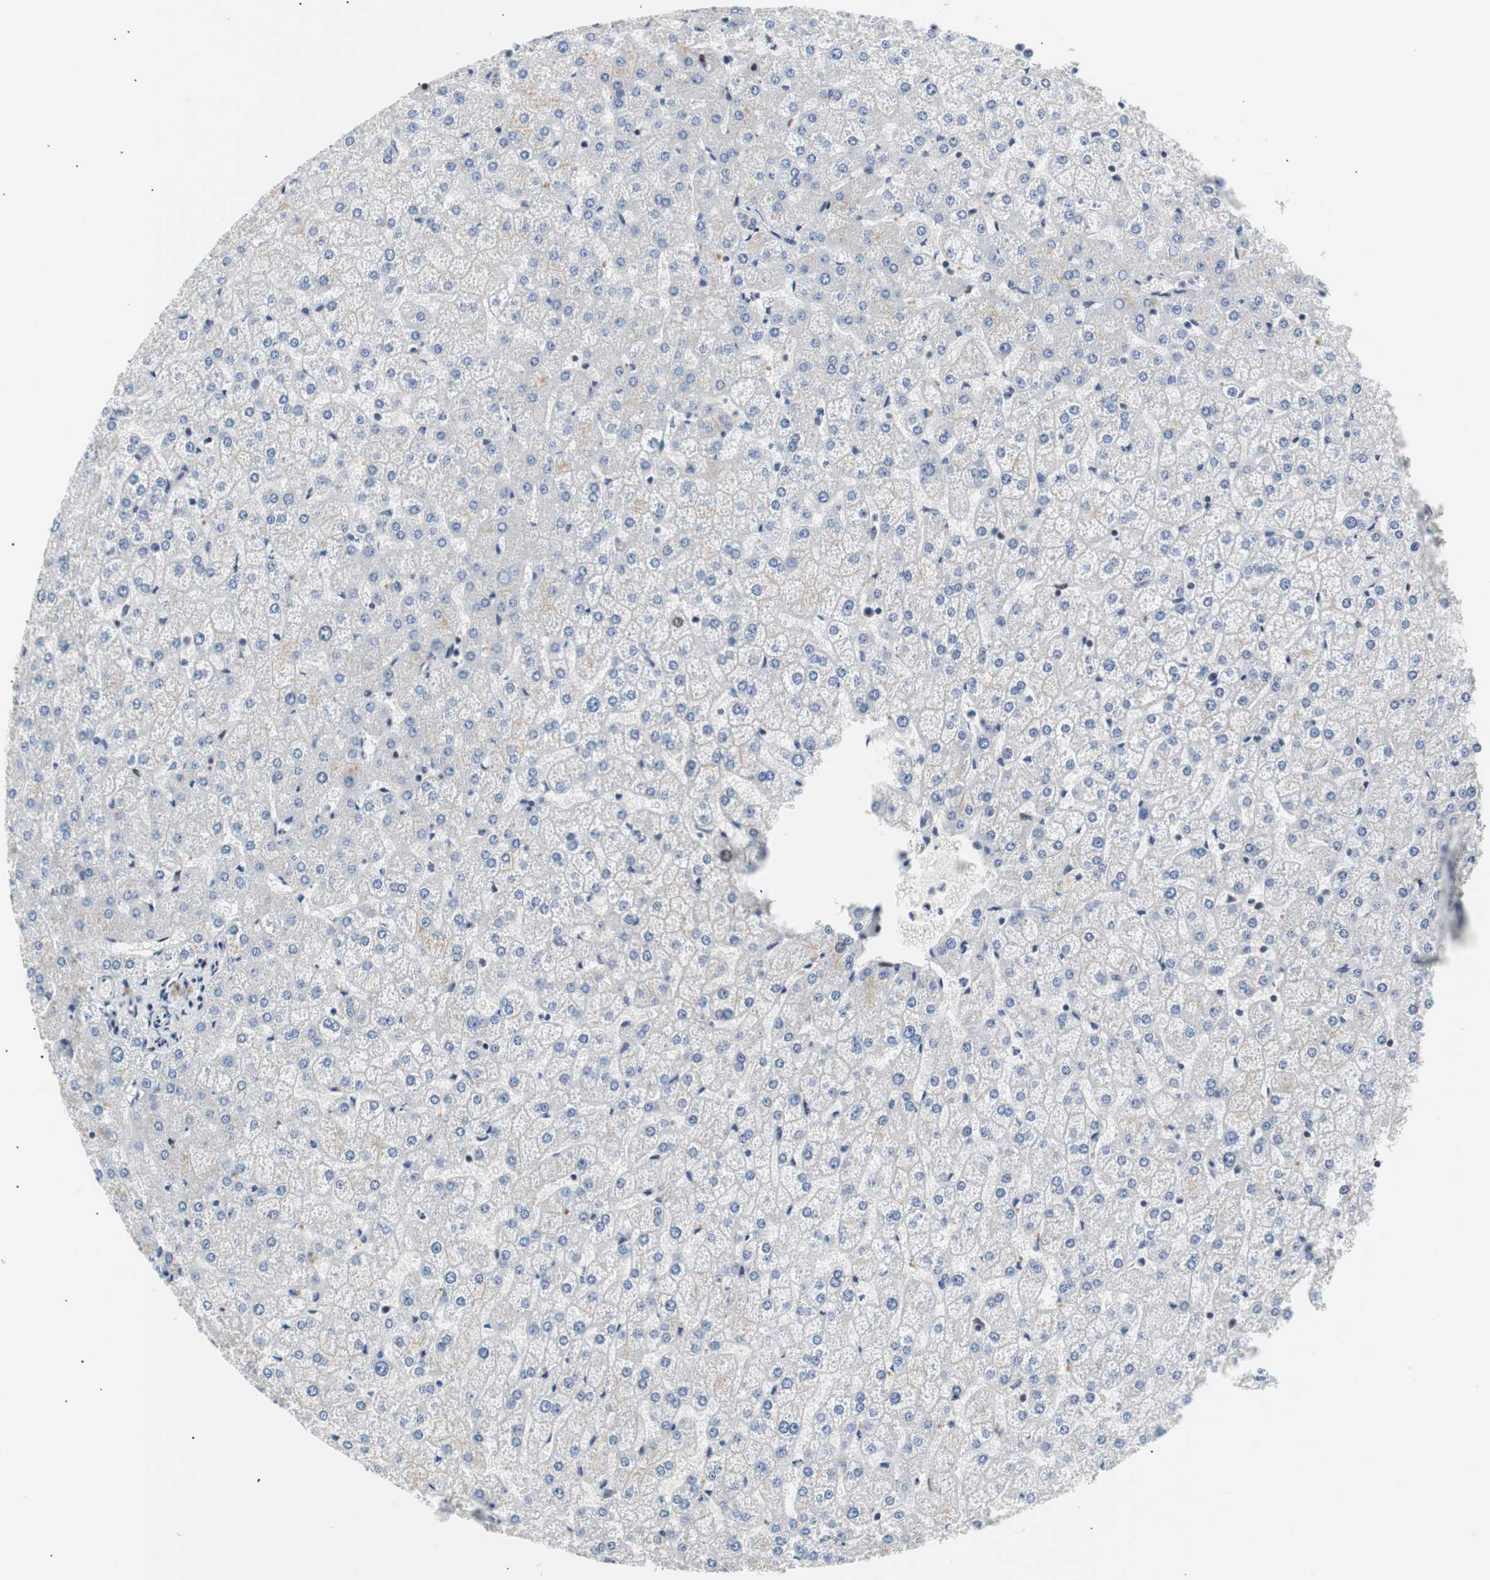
{"staining": {"intensity": "negative", "quantity": "none", "location": "none"}, "tissue": "liver", "cell_type": "Cholangiocytes", "image_type": "normal", "snomed": [{"axis": "morphology", "description": "Normal tissue, NOS"}, {"axis": "topography", "description": "Liver"}], "caption": "The histopathology image demonstrates no staining of cholangiocytes in normal liver. (DAB immunohistochemistry visualized using brightfield microscopy, high magnification).", "gene": "MAP2K4", "patient": {"sex": "female", "age": 32}}